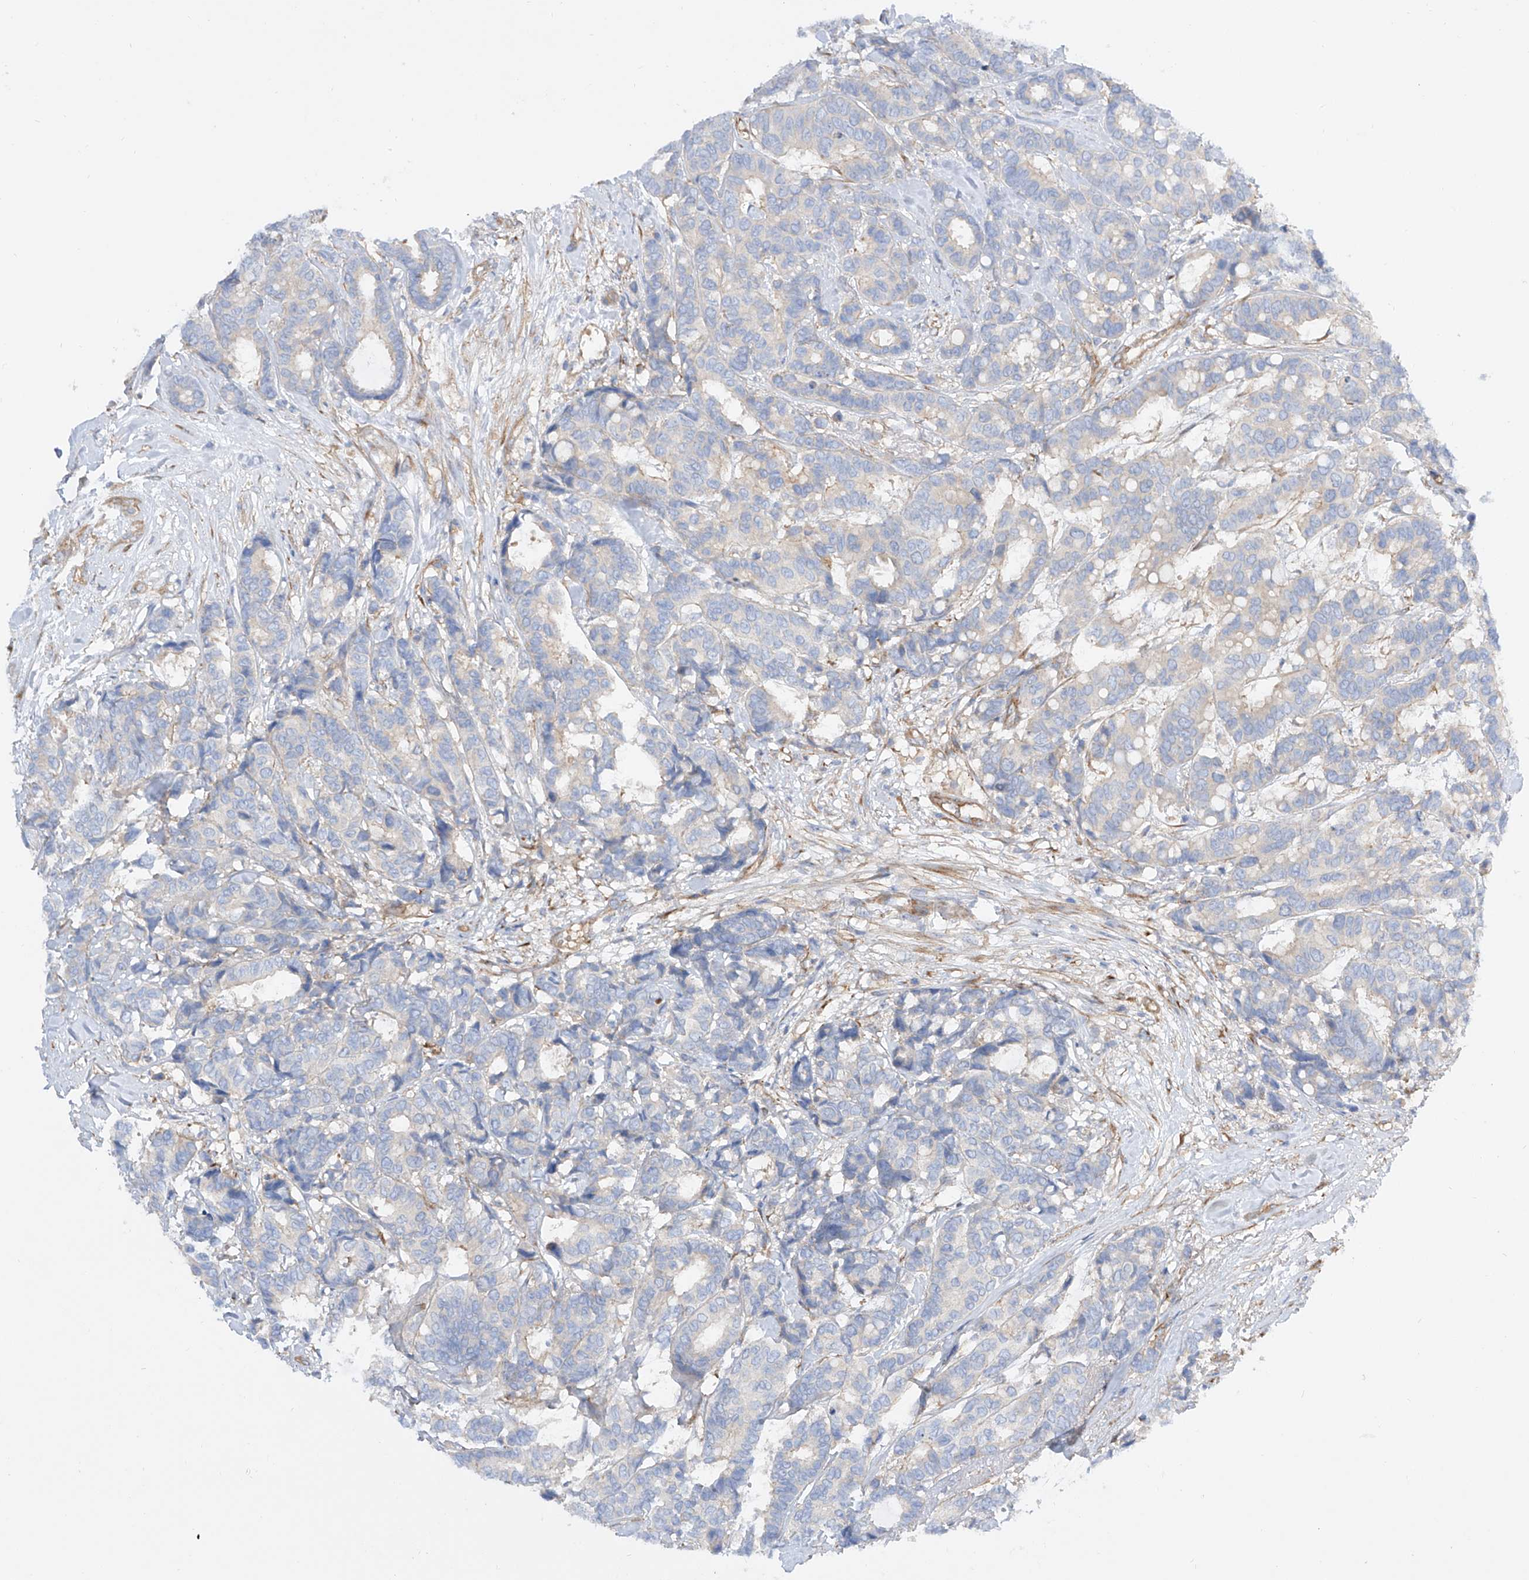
{"staining": {"intensity": "negative", "quantity": "none", "location": "none"}, "tissue": "breast cancer", "cell_type": "Tumor cells", "image_type": "cancer", "snomed": [{"axis": "morphology", "description": "Duct carcinoma"}, {"axis": "topography", "description": "Breast"}], "caption": "High power microscopy histopathology image of an IHC photomicrograph of invasive ductal carcinoma (breast), revealing no significant staining in tumor cells.", "gene": "LCA5", "patient": {"sex": "female", "age": 87}}